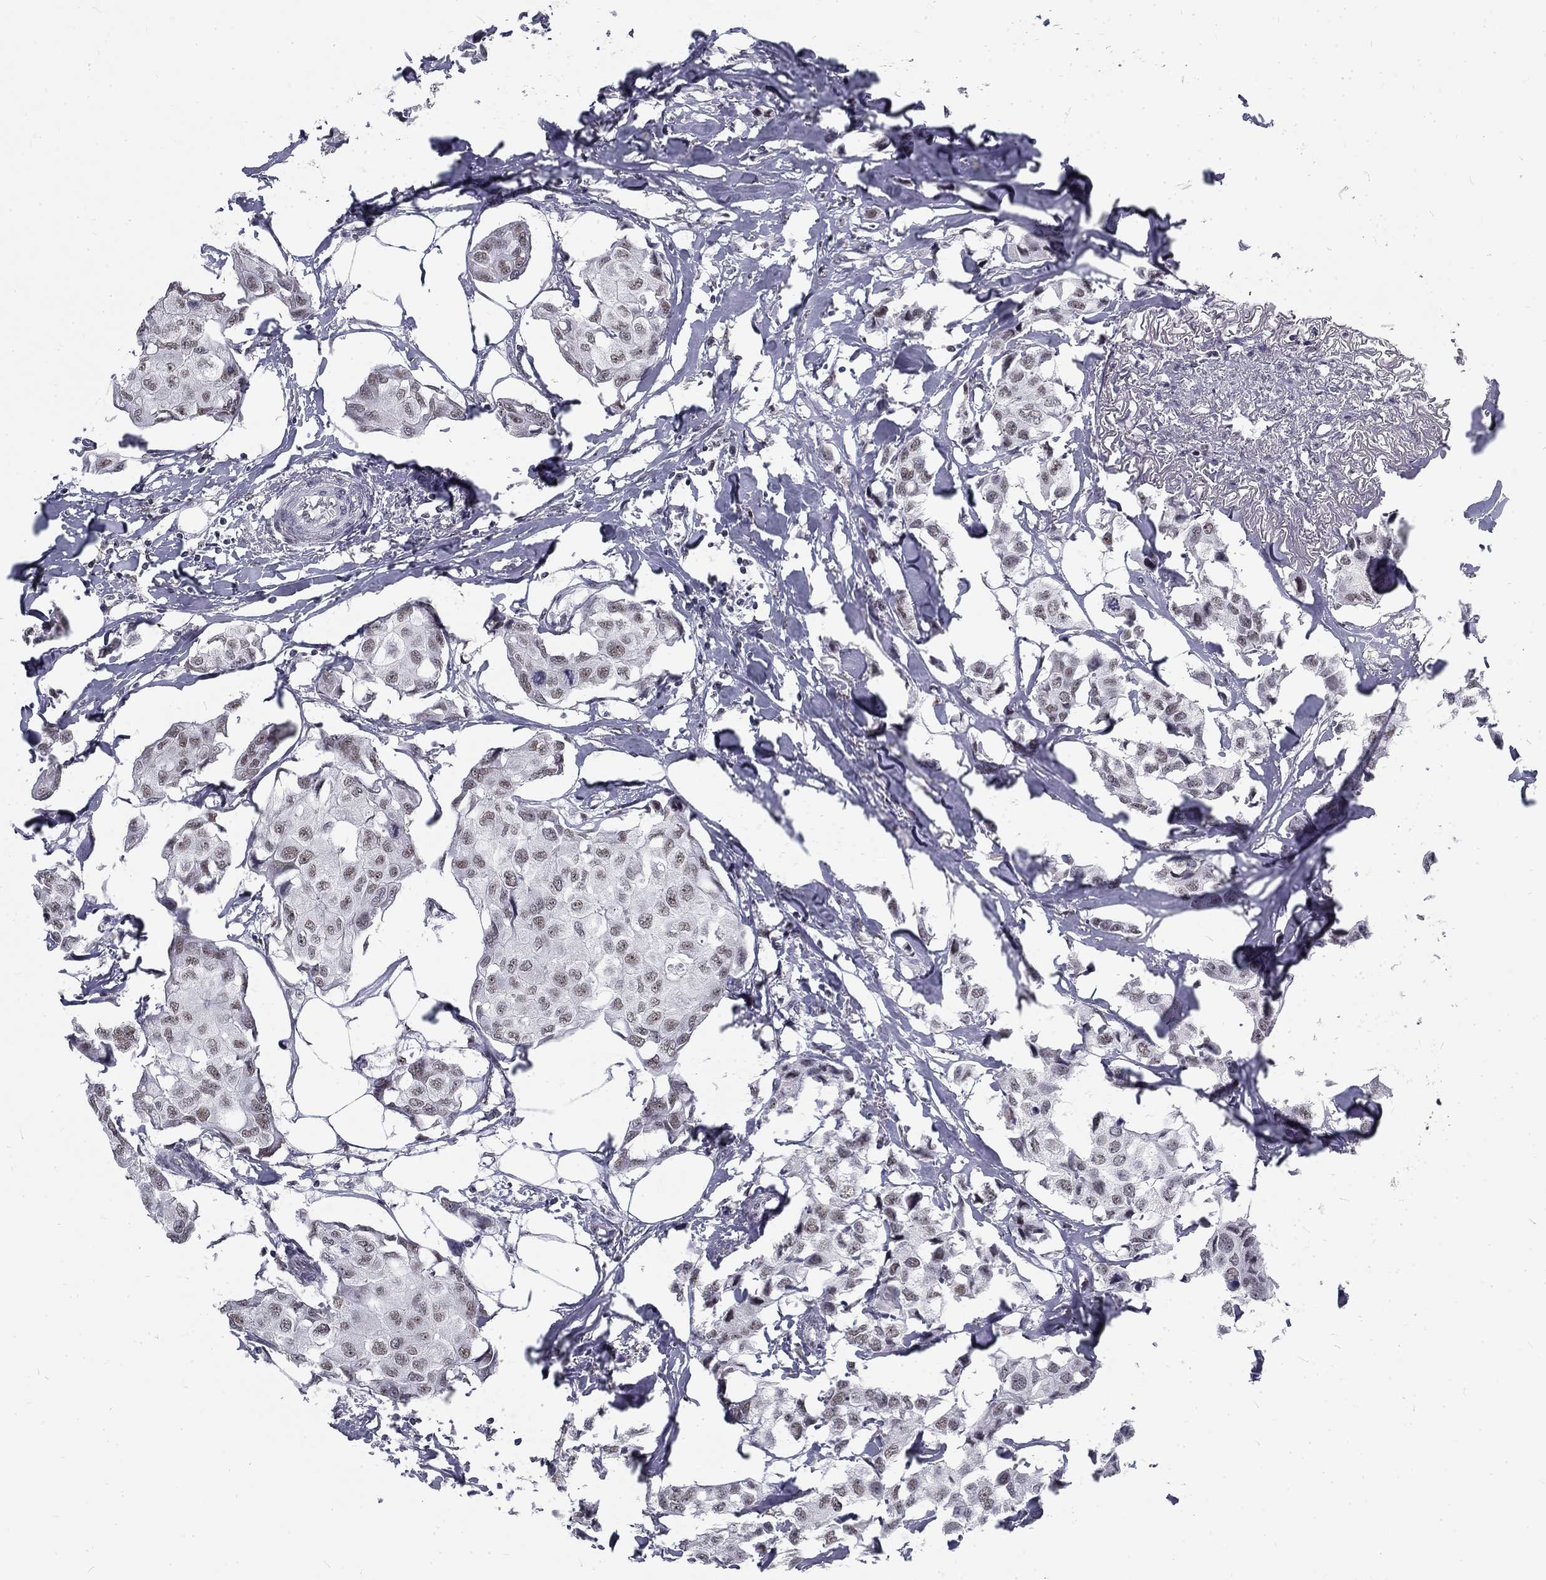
{"staining": {"intensity": "negative", "quantity": "none", "location": "none"}, "tissue": "breast cancer", "cell_type": "Tumor cells", "image_type": "cancer", "snomed": [{"axis": "morphology", "description": "Duct carcinoma"}, {"axis": "topography", "description": "Breast"}], "caption": "IHC micrograph of neoplastic tissue: invasive ductal carcinoma (breast) stained with DAB (3,3'-diaminobenzidine) reveals no significant protein expression in tumor cells.", "gene": "SNORC", "patient": {"sex": "female", "age": 80}}